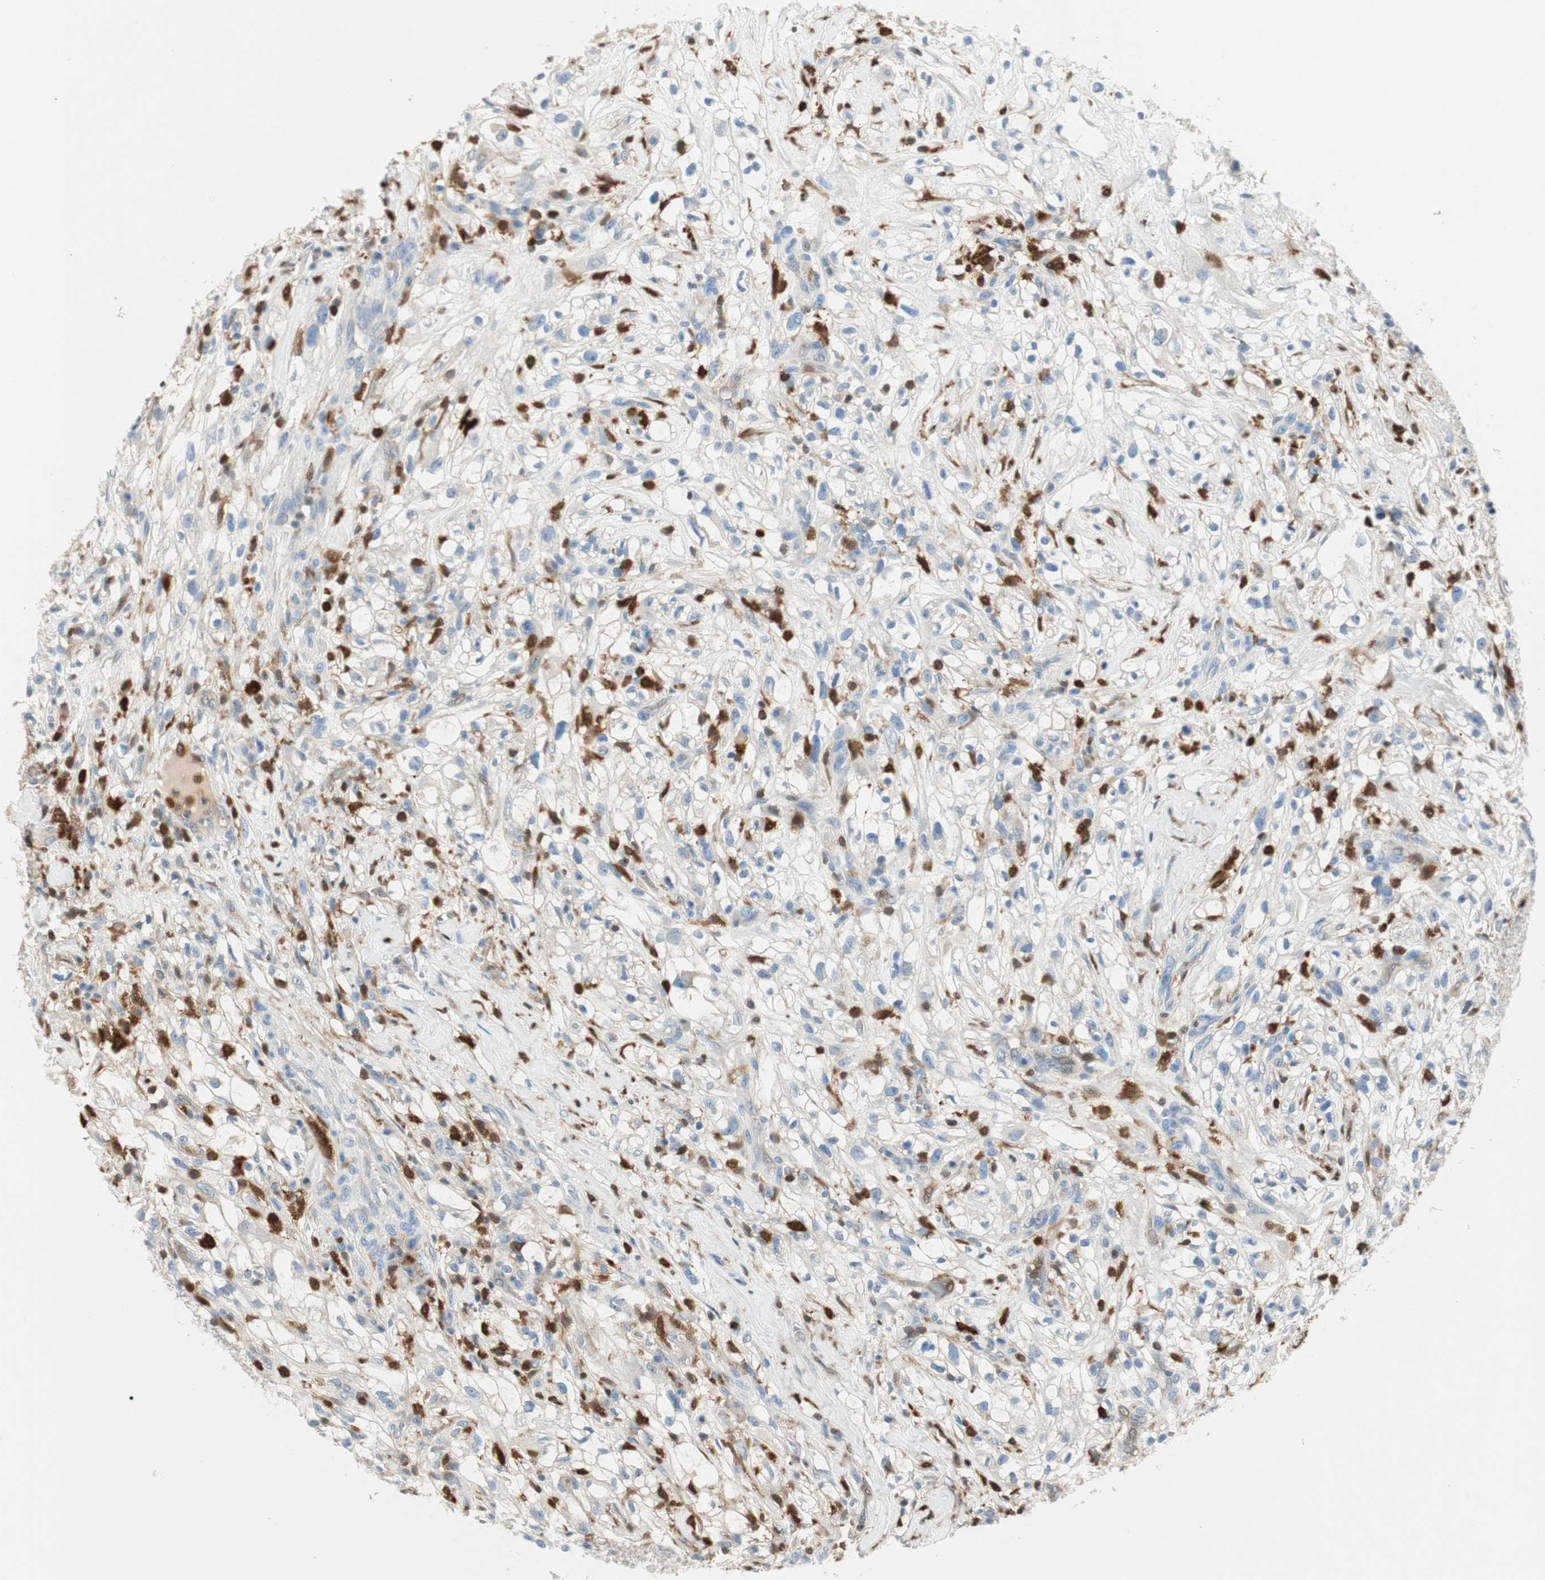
{"staining": {"intensity": "negative", "quantity": "none", "location": "none"}, "tissue": "renal cancer", "cell_type": "Tumor cells", "image_type": "cancer", "snomed": [{"axis": "morphology", "description": "Adenocarcinoma, NOS"}, {"axis": "topography", "description": "Kidney"}], "caption": "IHC photomicrograph of neoplastic tissue: human renal cancer stained with DAB displays no significant protein expression in tumor cells.", "gene": "COTL1", "patient": {"sex": "female", "age": 60}}